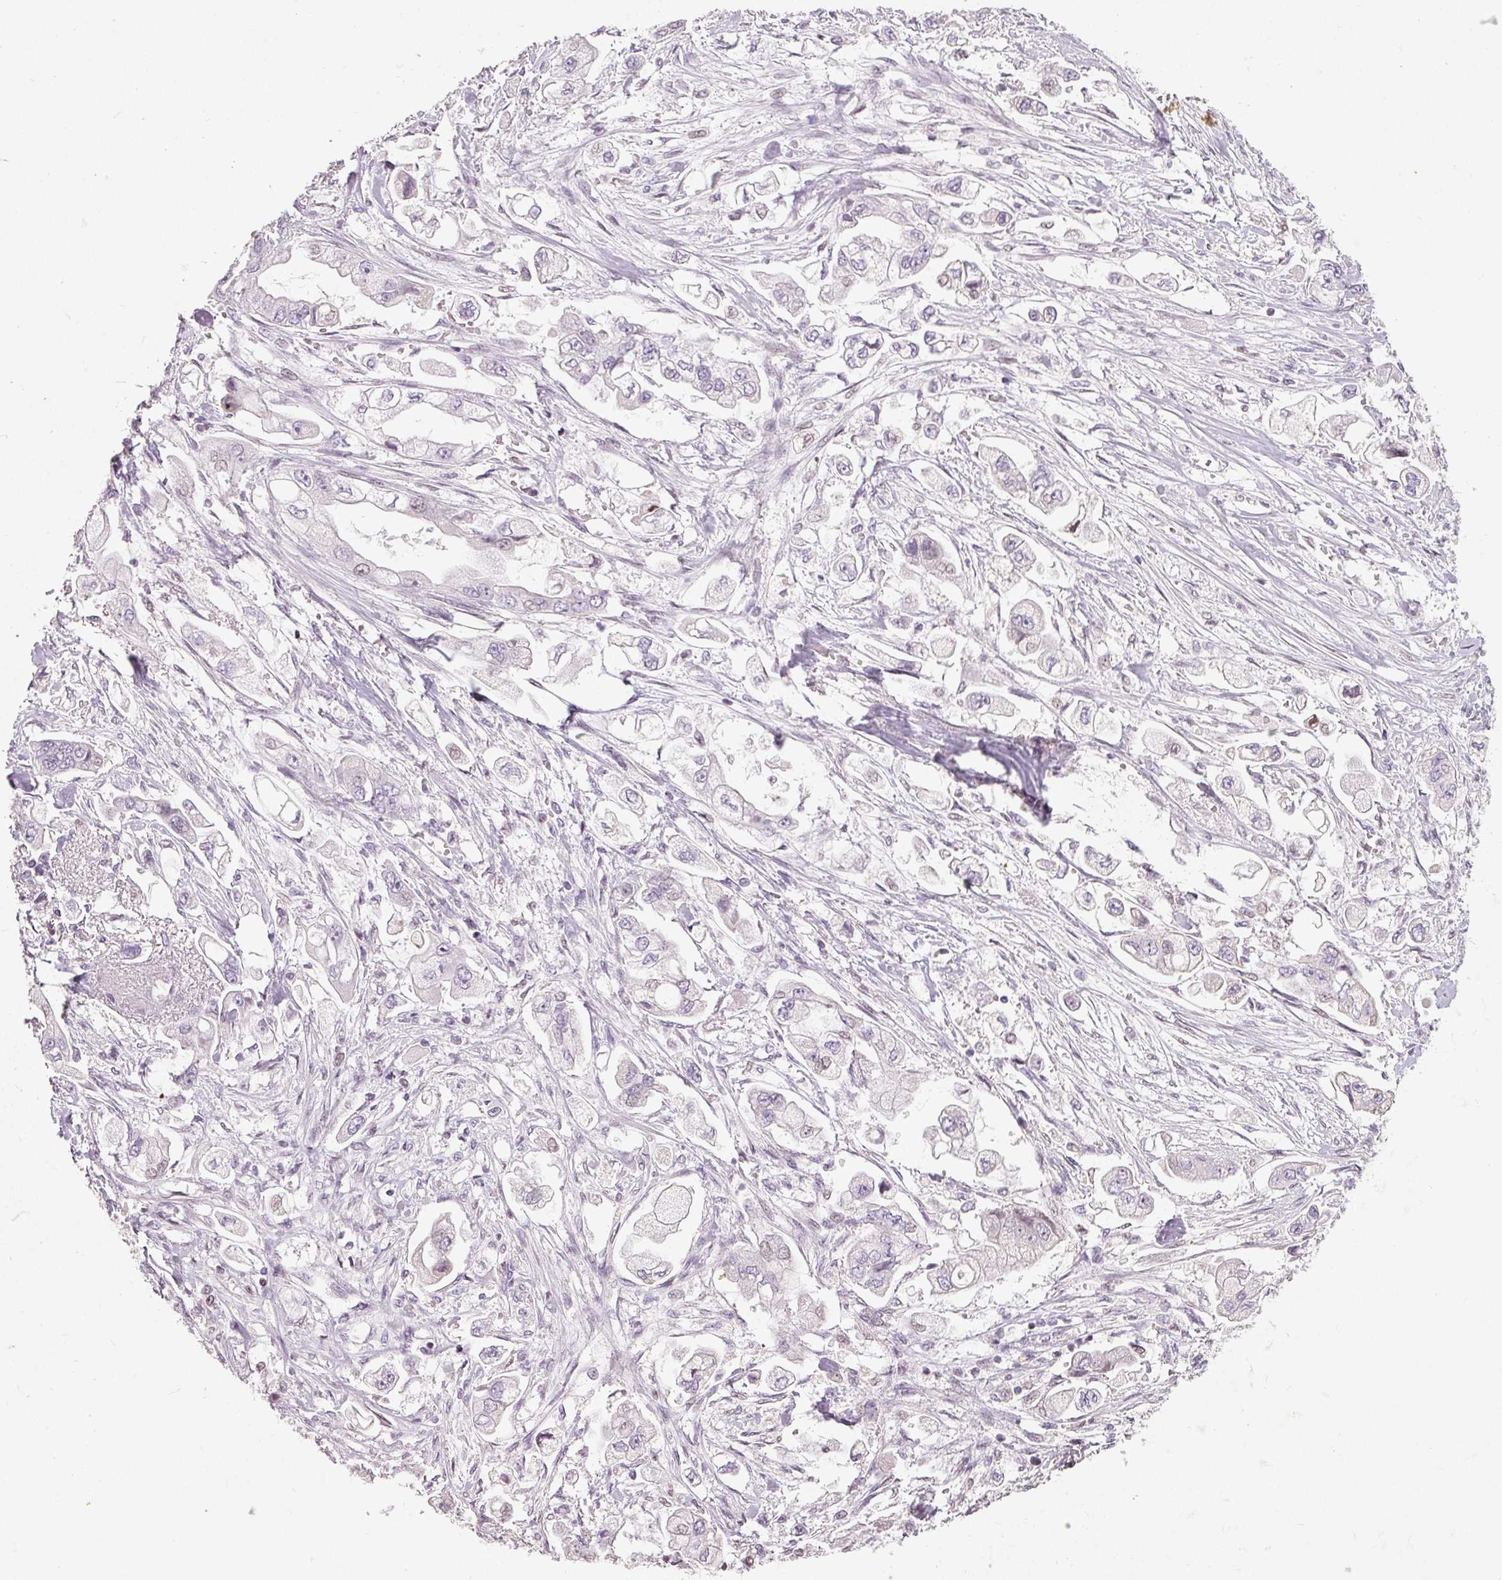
{"staining": {"intensity": "negative", "quantity": "none", "location": "none"}, "tissue": "stomach cancer", "cell_type": "Tumor cells", "image_type": "cancer", "snomed": [{"axis": "morphology", "description": "Adenocarcinoma, NOS"}, {"axis": "topography", "description": "Stomach"}], "caption": "IHC of human stomach cancer (adenocarcinoma) reveals no expression in tumor cells. The staining was performed using DAB to visualize the protein expression in brown, while the nuclei were stained in blue with hematoxylin (Magnification: 20x).", "gene": "NRDE2", "patient": {"sex": "male", "age": 62}}